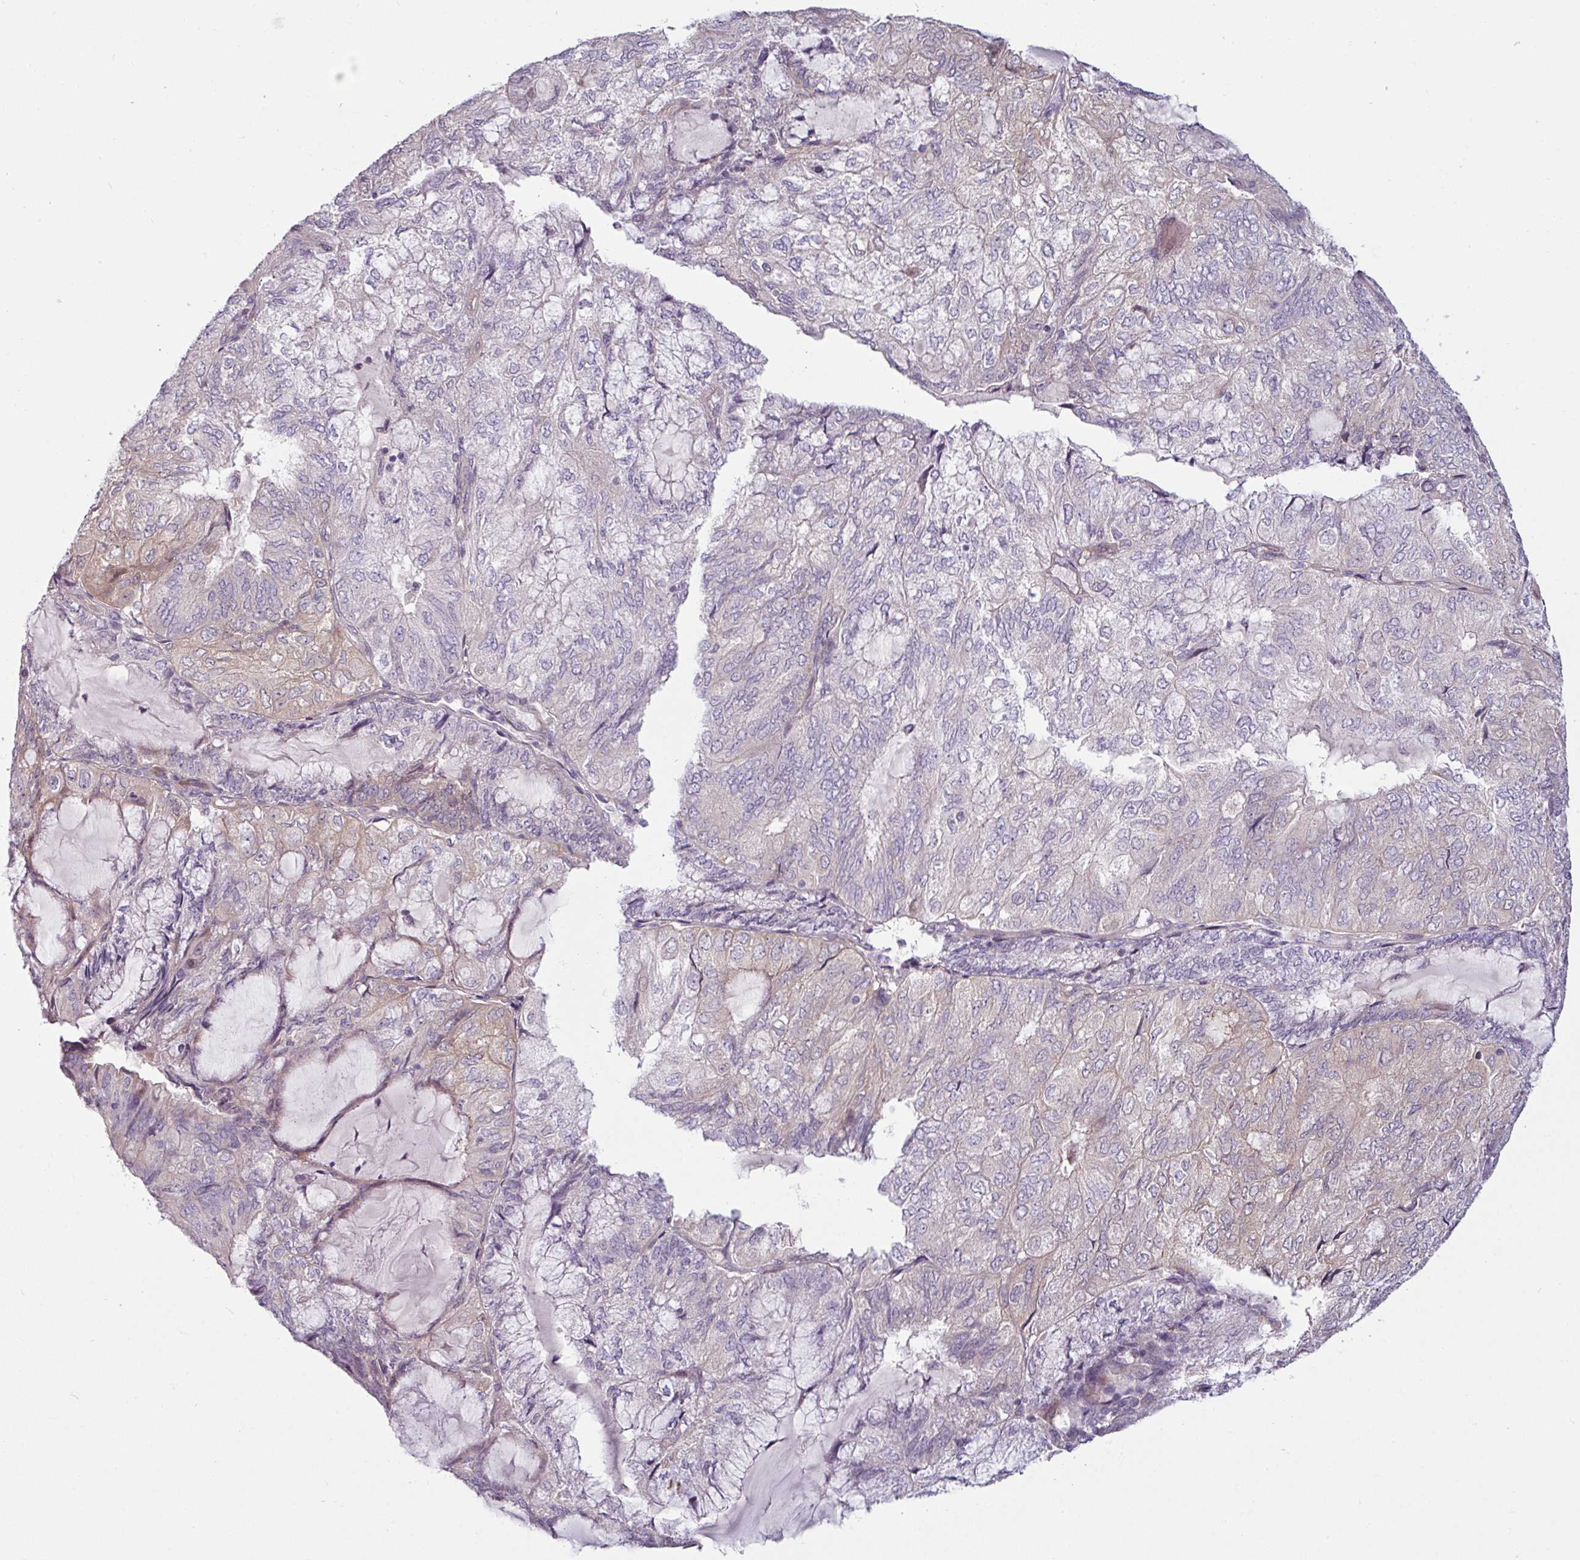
{"staining": {"intensity": "weak", "quantity": "<25%", "location": "cytoplasmic/membranous"}, "tissue": "endometrial cancer", "cell_type": "Tumor cells", "image_type": "cancer", "snomed": [{"axis": "morphology", "description": "Adenocarcinoma, NOS"}, {"axis": "topography", "description": "Endometrium"}], "caption": "Immunohistochemistry (IHC) of adenocarcinoma (endometrial) shows no positivity in tumor cells.", "gene": "MTMR14", "patient": {"sex": "female", "age": 81}}